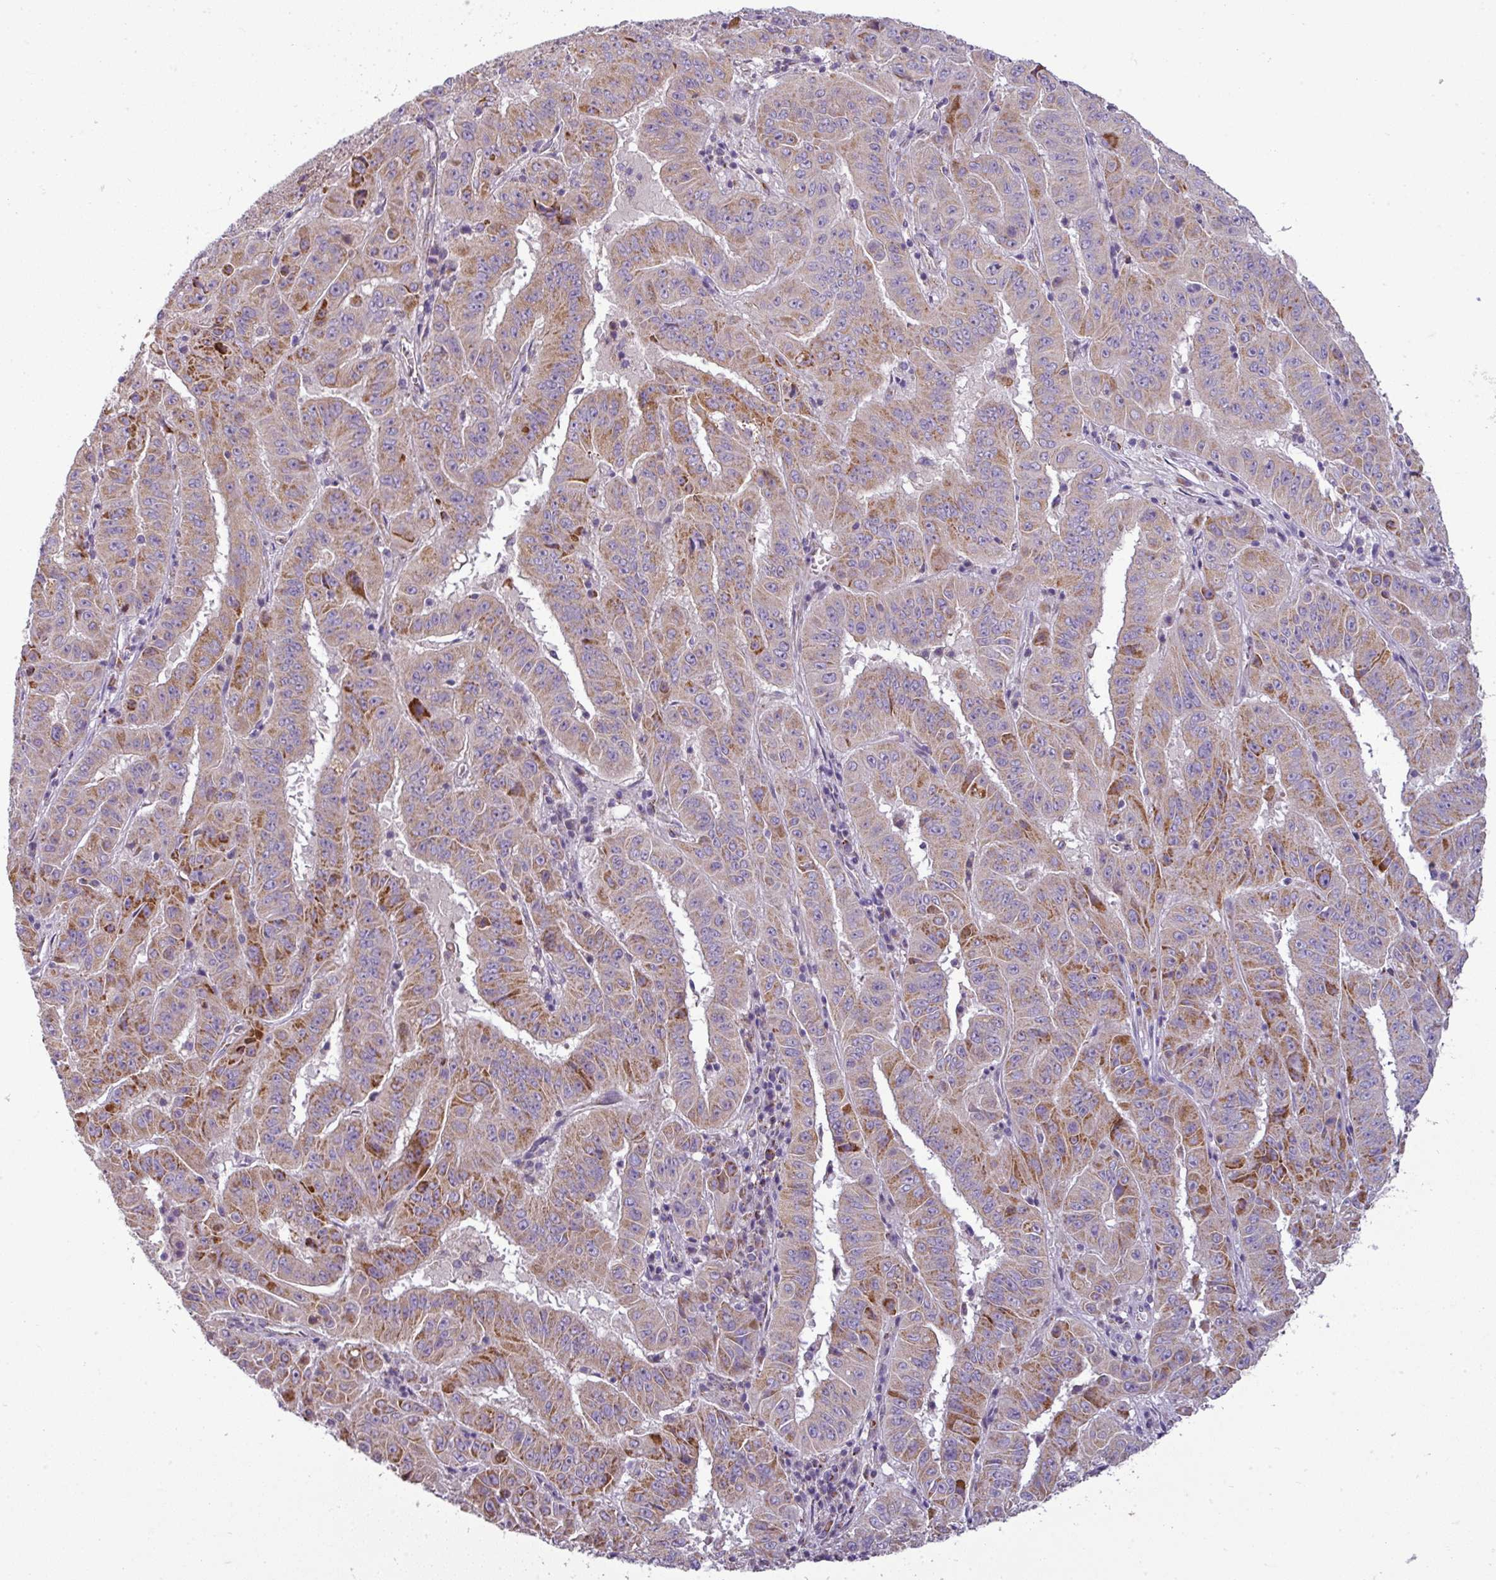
{"staining": {"intensity": "moderate", "quantity": ">75%", "location": "cytoplasmic/membranous"}, "tissue": "pancreatic cancer", "cell_type": "Tumor cells", "image_type": "cancer", "snomed": [{"axis": "morphology", "description": "Adenocarcinoma, NOS"}, {"axis": "topography", "description": "Pancreas"}], "caption": "A histopathology image of human pancreatic cancer (adenocarcinoma) stained for a protein displays moderate cytoplasmic/membranous brown staining in tumor cells.", "gene": "PNMA6A", "patient": {"sex": "male", "age": 63}}